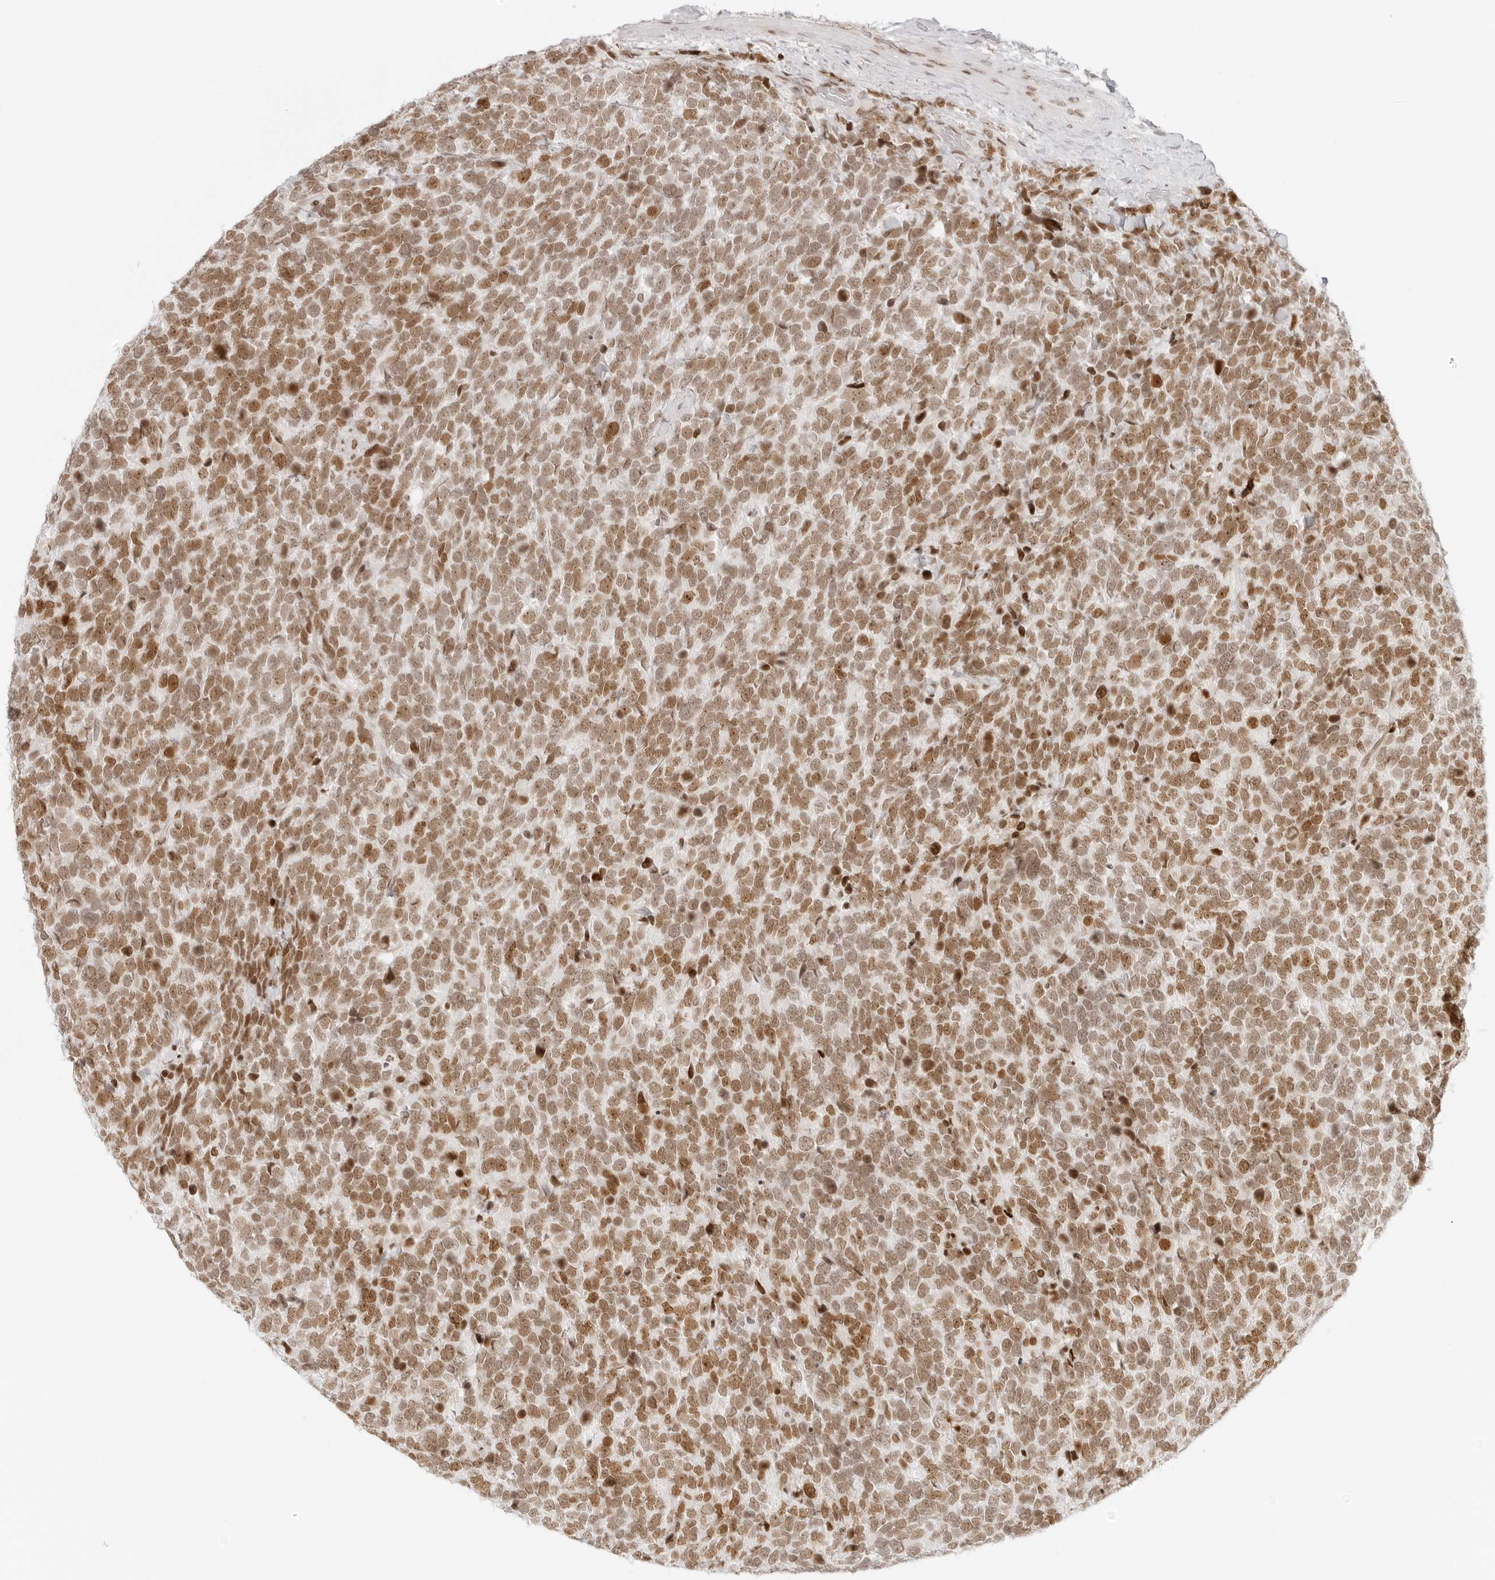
{"staining": {"intensity": "moderate", "quantity": ">75%", "location": "nuclear"}, "tissue": "urothelial cancer", "cell_type": "Tumor cells", "image_type": "cancer", "snomed": [{"axis": "morphology", "description": "Urothelial carcinoma, High grade"}, {"axis": "topography", "description": "Urinary bladder"}], "caption": "Immunohistochemistry (IHC) (DAB (3,3'-diaminobenzidine)) staining of urothelial cancer reveals moderate nuclear protein staining in about >75% of tumor cells. (DAB (3,3'-diaminobenzidine) IHC, brown staining for protein, blue staining for nuclei).", "gene": "RCC1", "patient": {"sex": "female", "age": 82}}